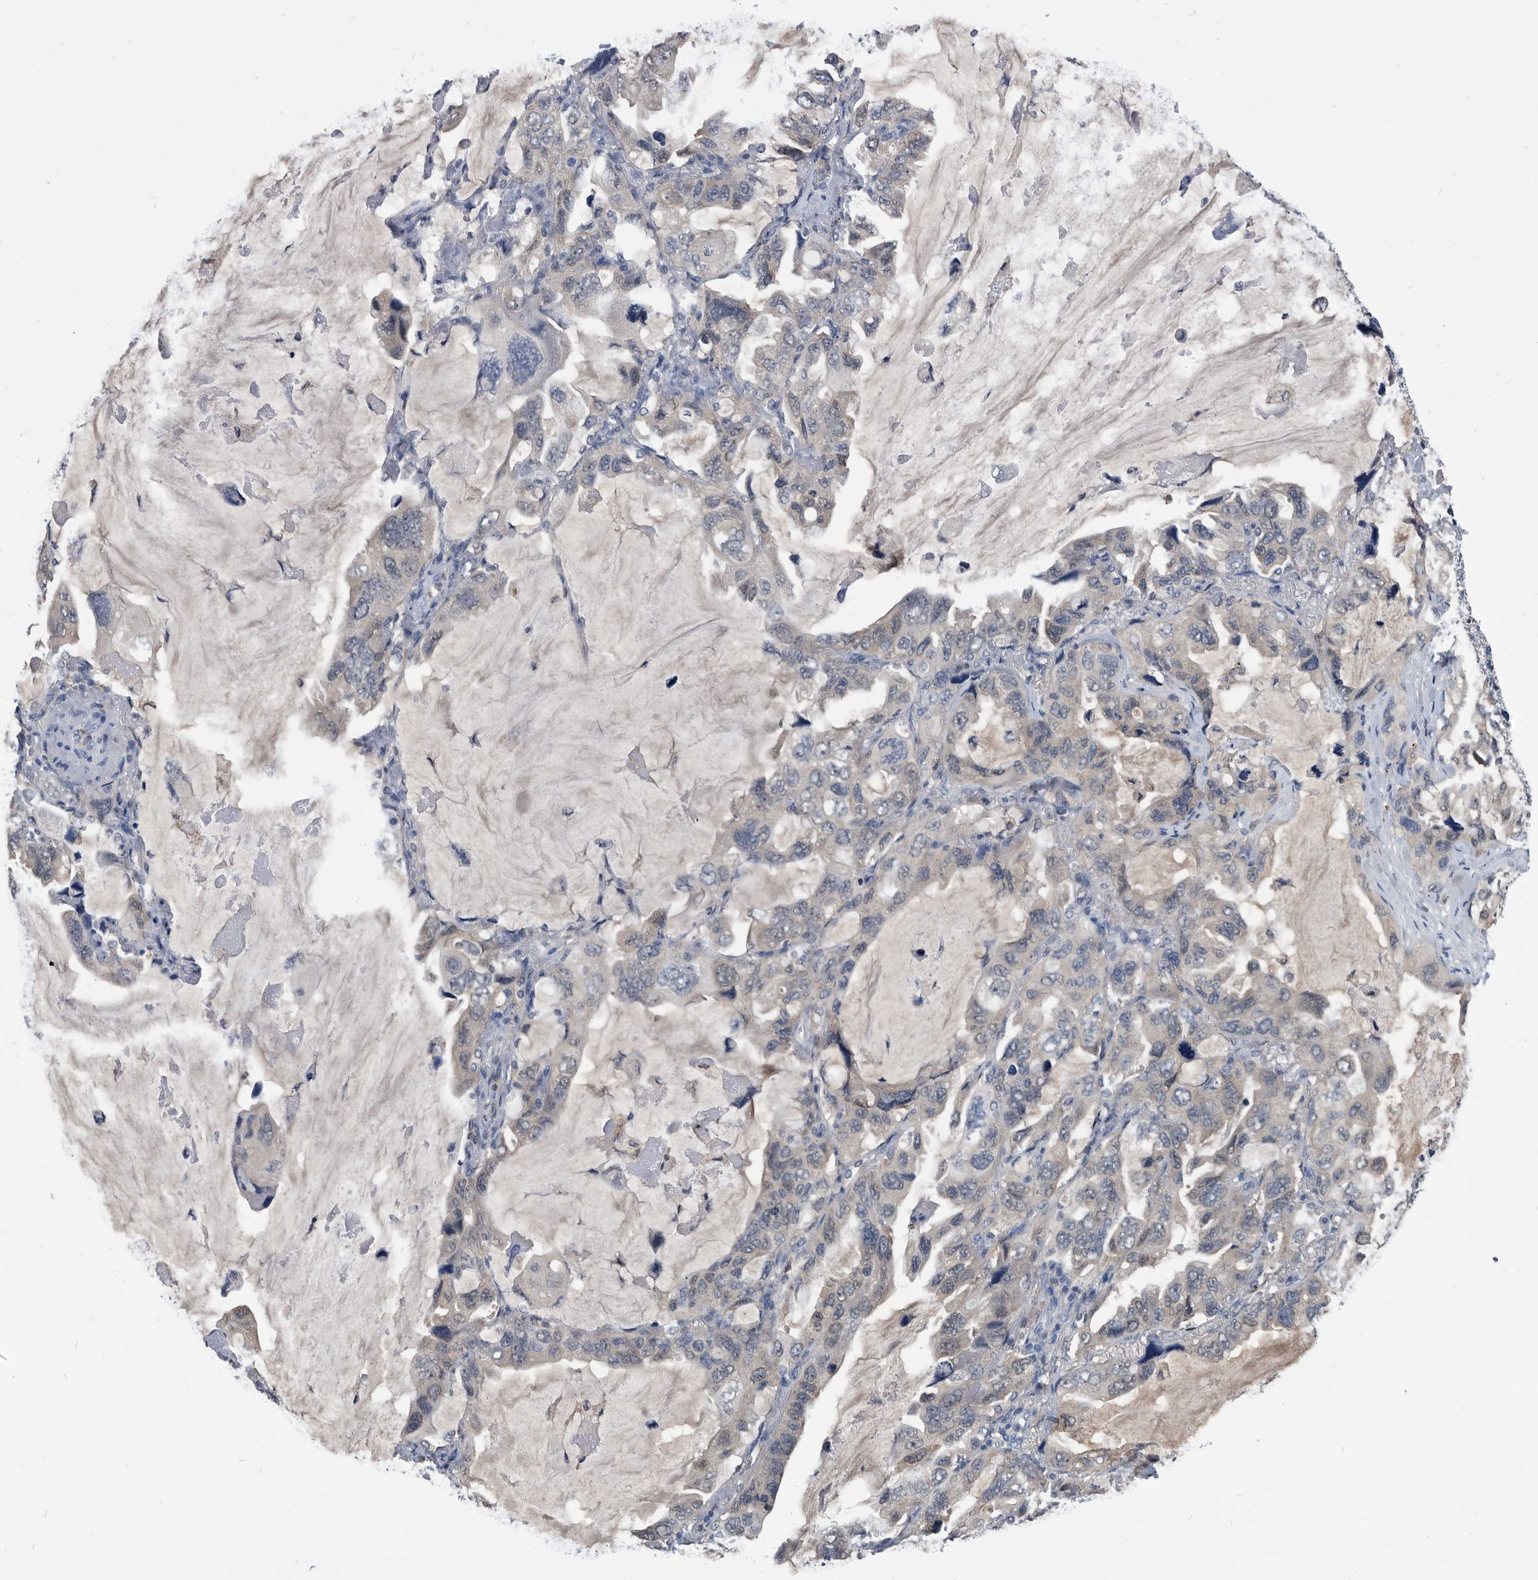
{"staining": {"intensity": "negative", "quantity": "none", "location": "none"}, "tissue": "lung cancer", "cell_type": "Tumor cells", "image_type": "cancer", "snomed": [{"axis": "morphology", "description": "Squamous cell carcinoma, NOS"}, {"axis": "topography", "description": "Lung"}], "caption": "The micrograph displays no staining of tumor cells in lung cancer.", "gene": "PDXK", "patient": {"sex": "female", "age": 73}}